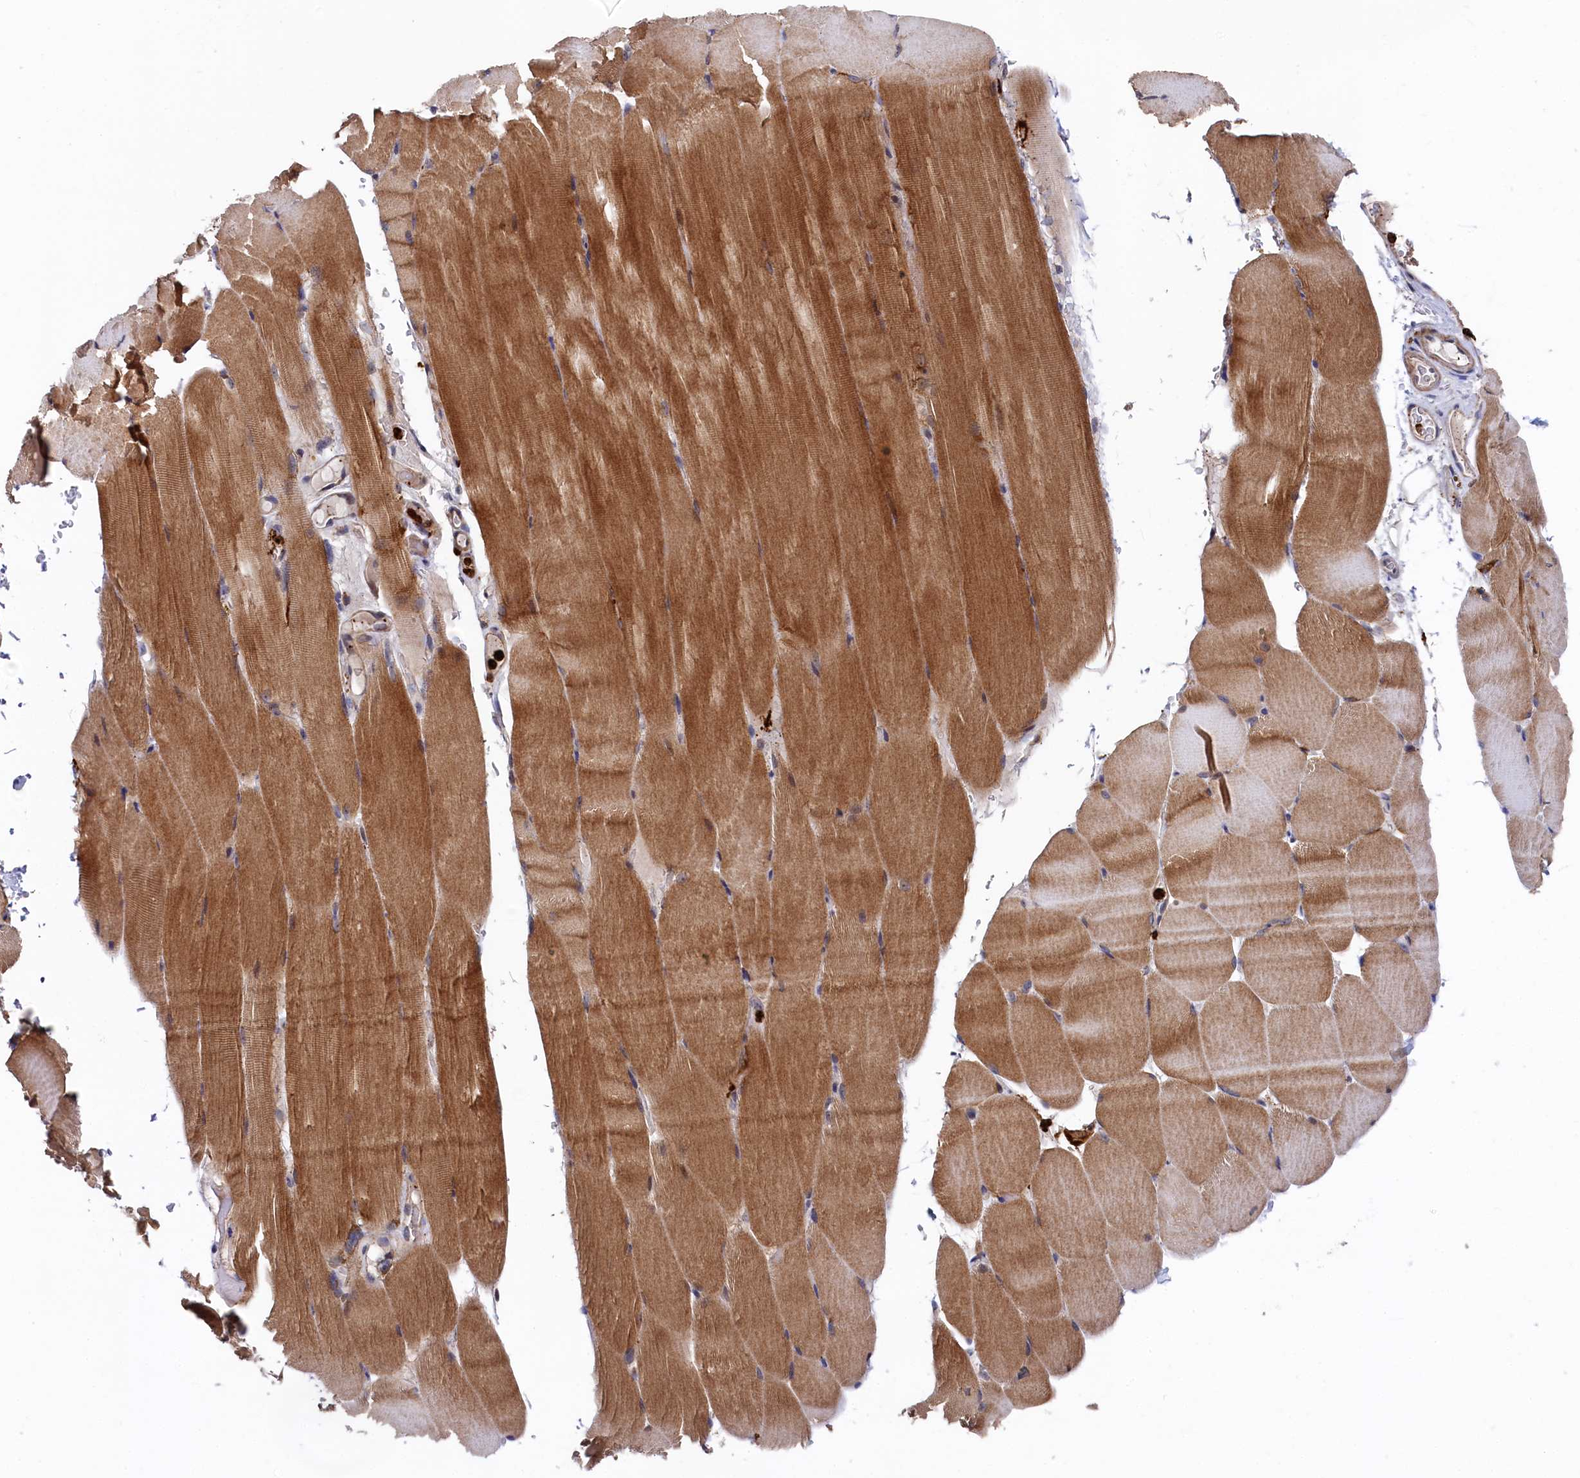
{"staining": {"intensity": "moderate", "quantity": ">75%", "location": "cytoplasmic/membranous"}, "tissue": "skeletal muscle", "cell_type": "Myocytes", "image_type": "normal", "snomed": [{"axis": "morphology", "description": "Normal tissue, NOS"}, {"axis": "topography", "description": "Skeletal muscle"}, {"axis": "topography", "description": "Parathyroid gland"}], "caption": "A high-resolution photomicrograph shows immunohistochemistry staining of unremarkable skeletal muscle, which exhibits moderate cytoplasmic/membranous expression in approximately >75% of myocytes.", "gene": "CHCHD1", "patient": {"sex": "female", "age": 37}}